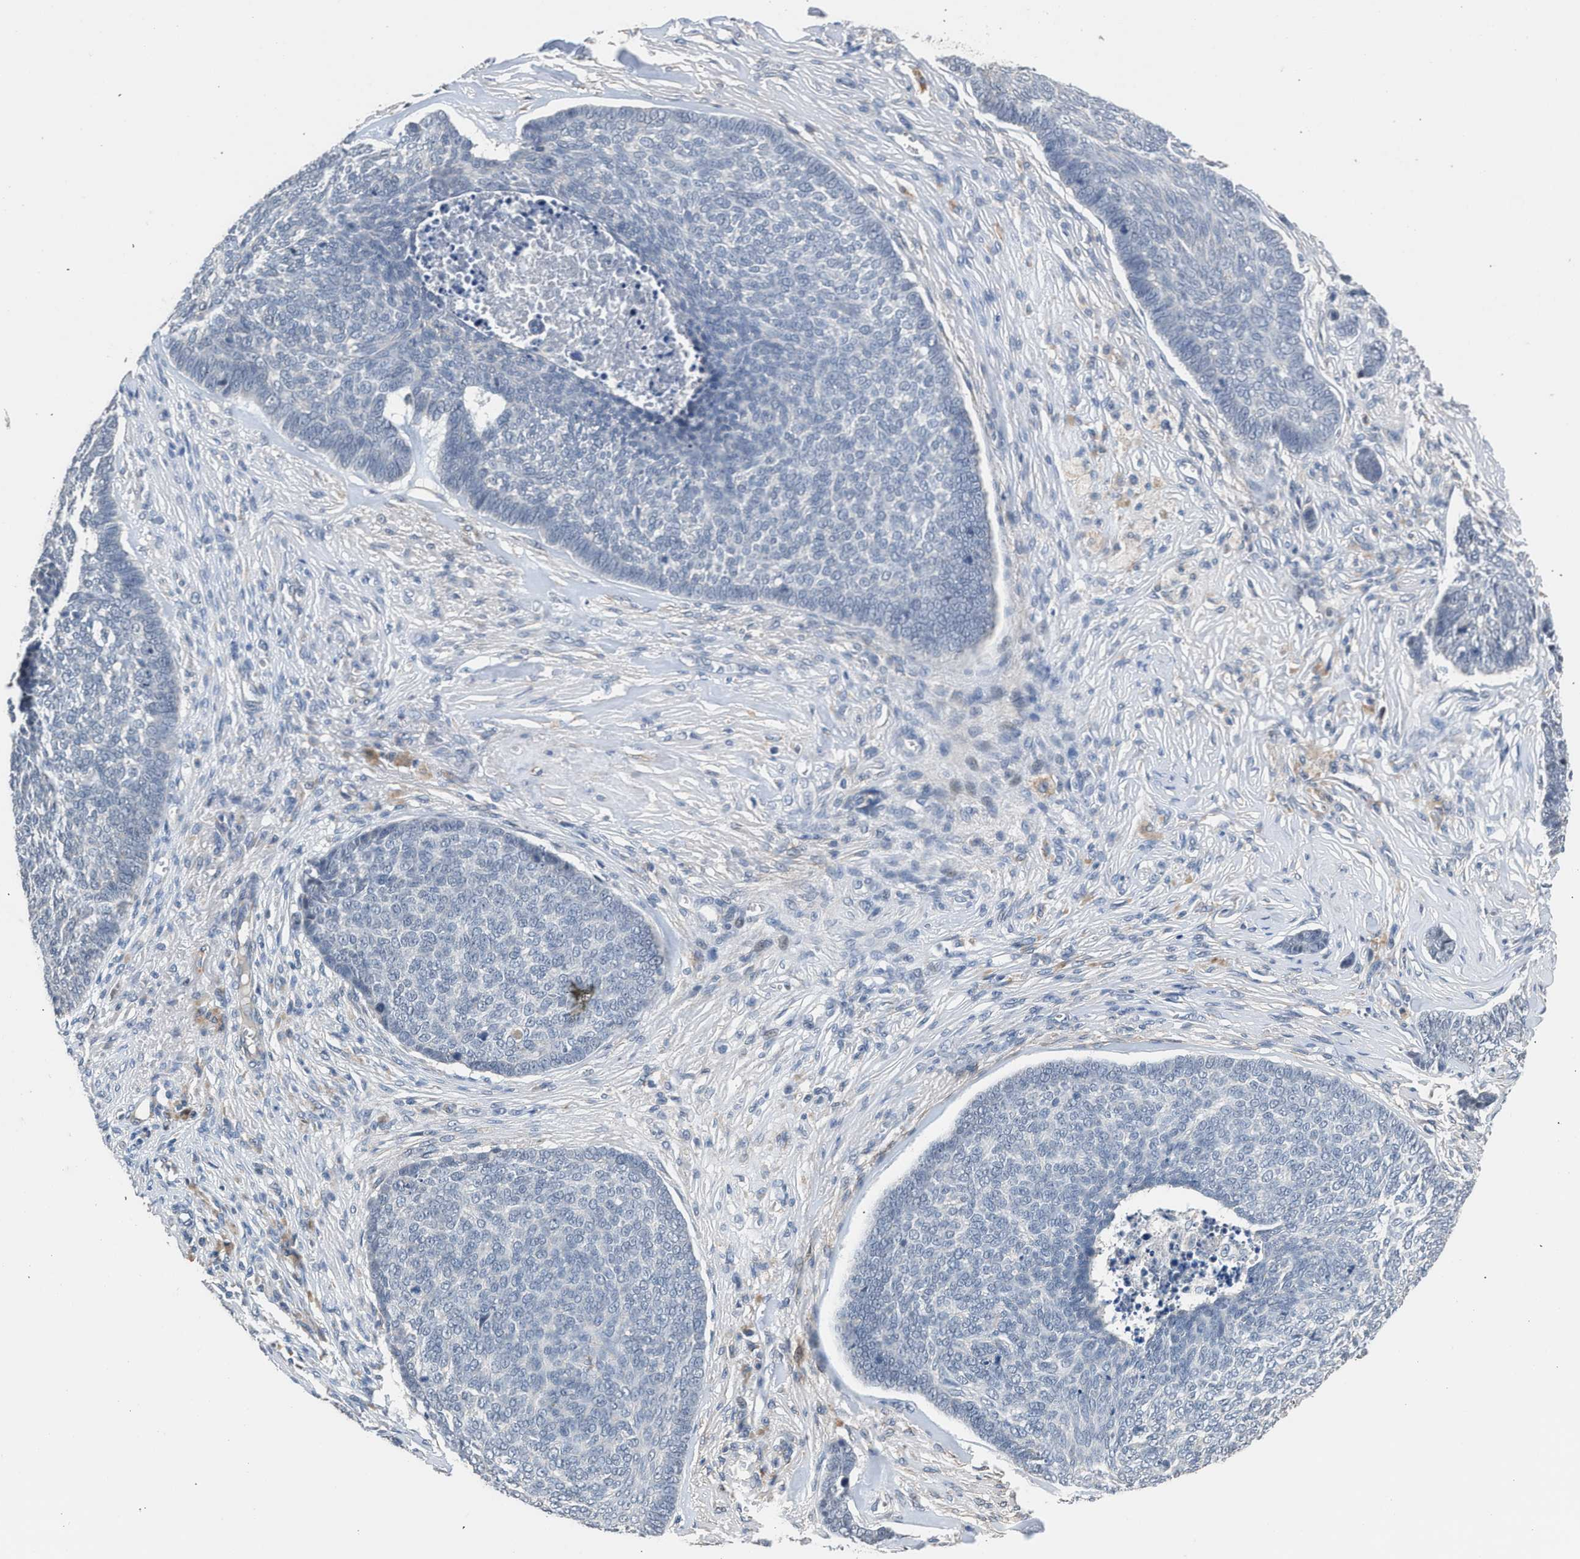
{"staining": {"intensity": "negative", "quantity": "none", "location": "none"}, "tissue": "skin cancer", "cell_type": "Tumor cells", "image_type": "cancer", "snomed": [{"axis": "morphology", "description": "Basal cell carcinoma"}, {"axis": "topography", "description": "Skin"}], "caption": "The image reveals no staining of tumor cells in skin cancer (basal cell carcinoma).", "gene": "CSF3R", "patient": {"sex": "male", "age": 84}}